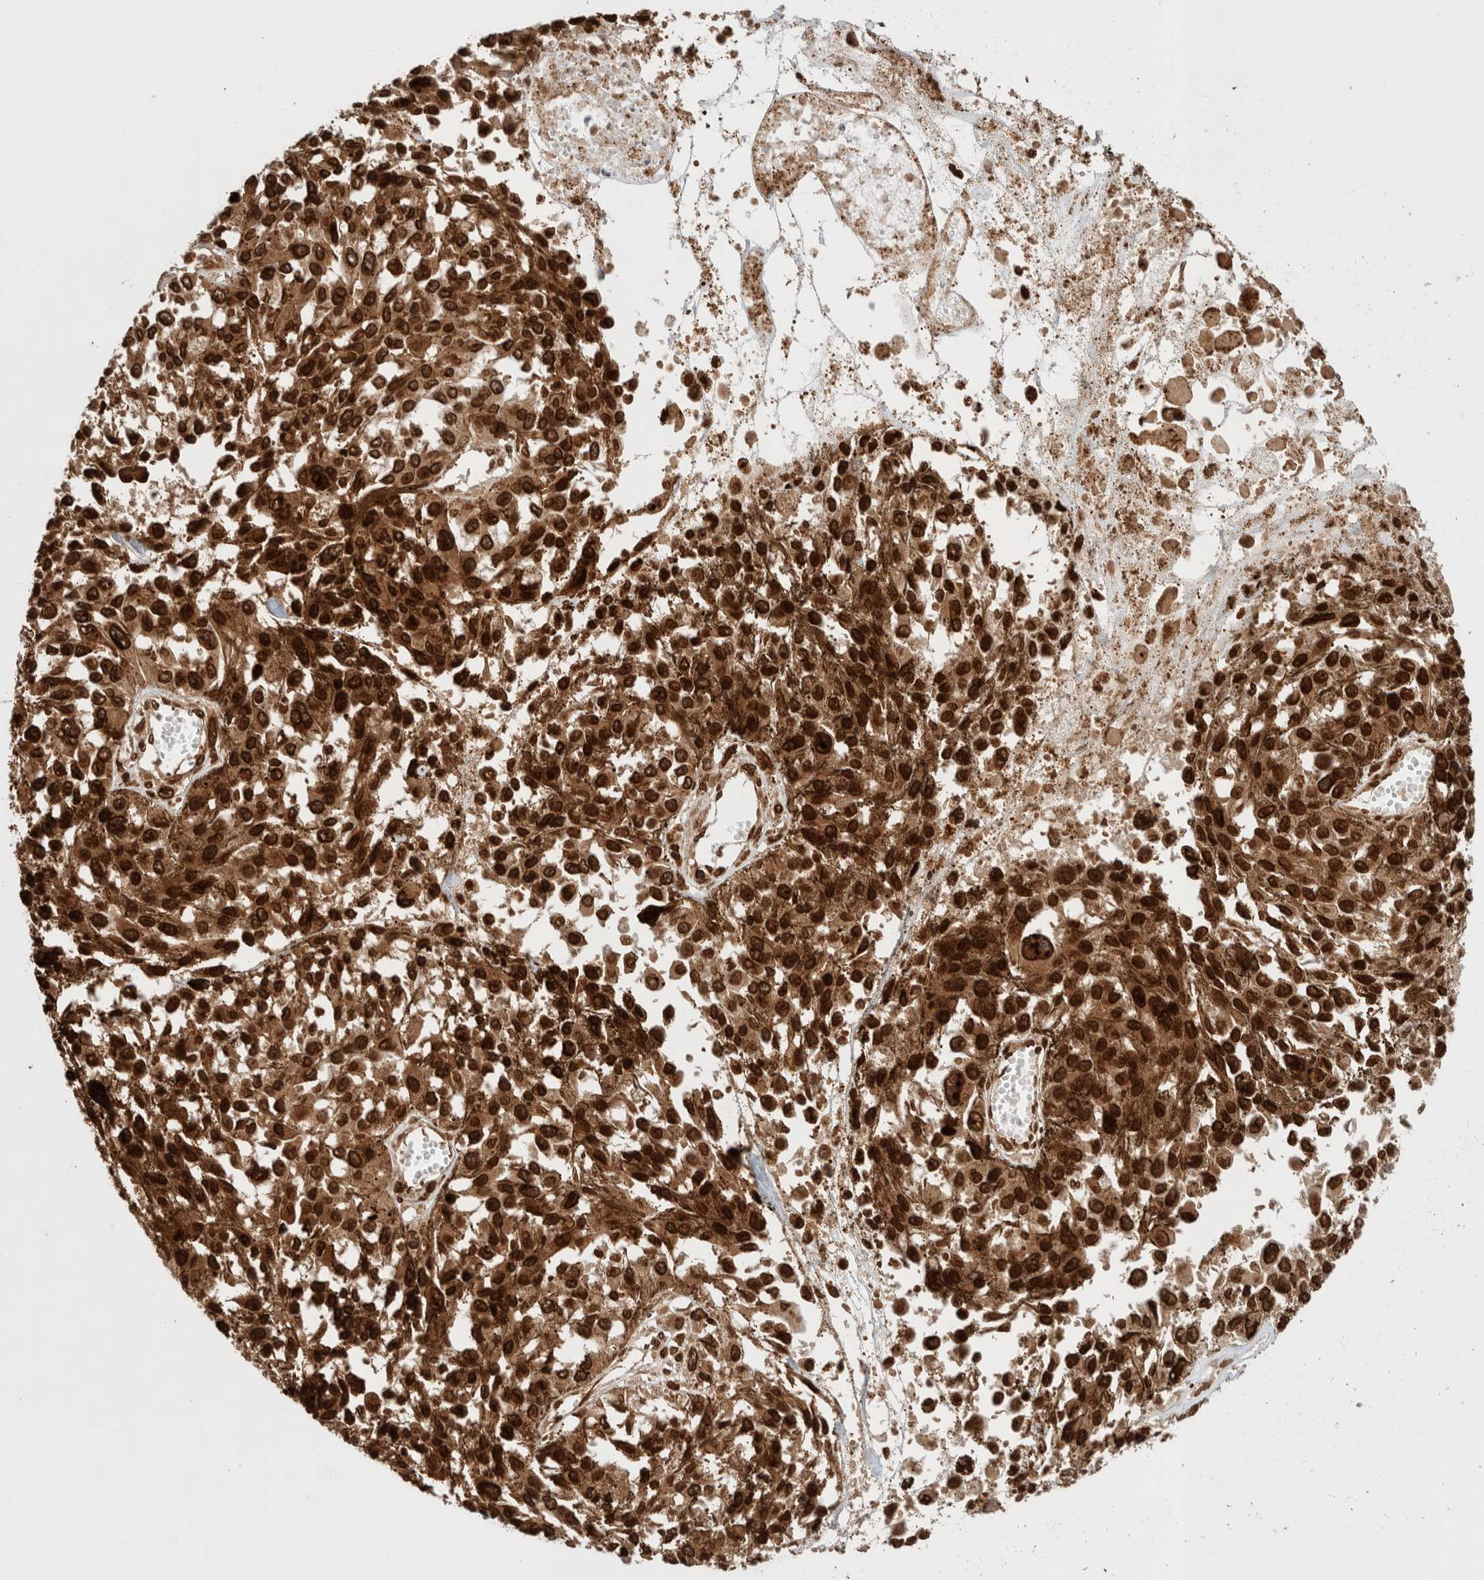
{"staining": {"intensity": "strong", "quantity": ">75%", "location": "cytoplasmic/membranous,nuclear"}, "tissue": "melanoma", "cell_type": "Tumor cells", "image_type": "cancer", "snomed": [{"axis": "morphology", "description": "Malignant melanoma, Metastatic site"}, {"axis": "topography", "description": "Lymph node"}], "caption": "Melanoma stained with a brown dye exhibits strong cytoplasmic/membranous and nuclear positive expression in about >75% of tumor cells.", "gene": "TPR", "patient": {"sex": "male", "age": 59}}